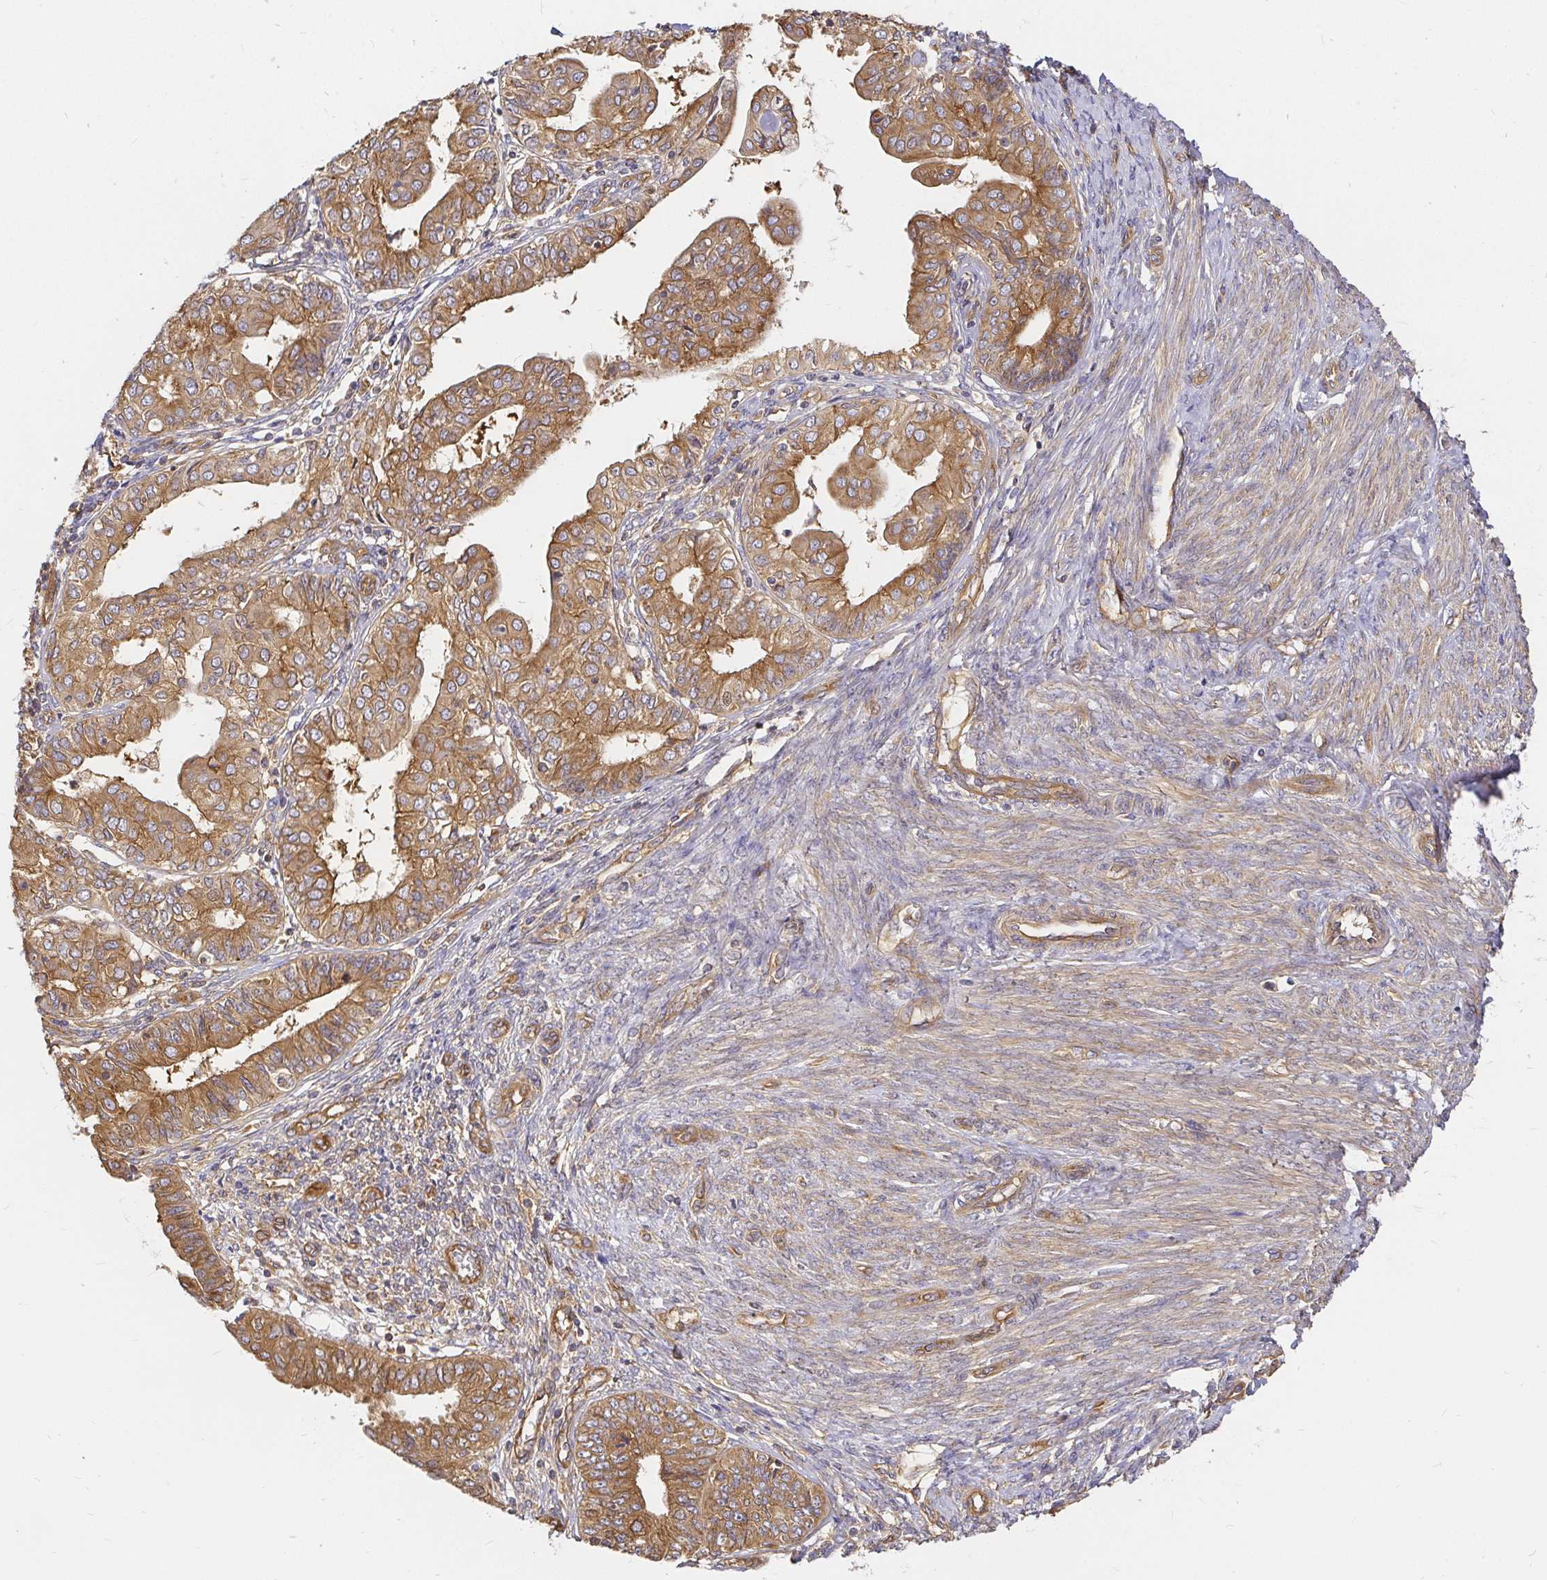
{"staining": {"intensity": "moderate", "quantity": ">75%", "location": "cytoplasmic/membranous"}, "tissue": "endometrial cancer", "cell_type": "Tumor cells", "image_type": "cancer", "snomed": [{"axis": "morphology", "description": "Adenocarcinoma, NOS"}, {"axis": "topography", "description": "Endometrium"}], "caption": "Moderate cytoplasmic/membranous staining is identified in approximately >75% of tumor cells in endometrial cancer (adenocarcinoma).", "gene": "KIF5B", "patient": {"sex": "female", "age": 68}}